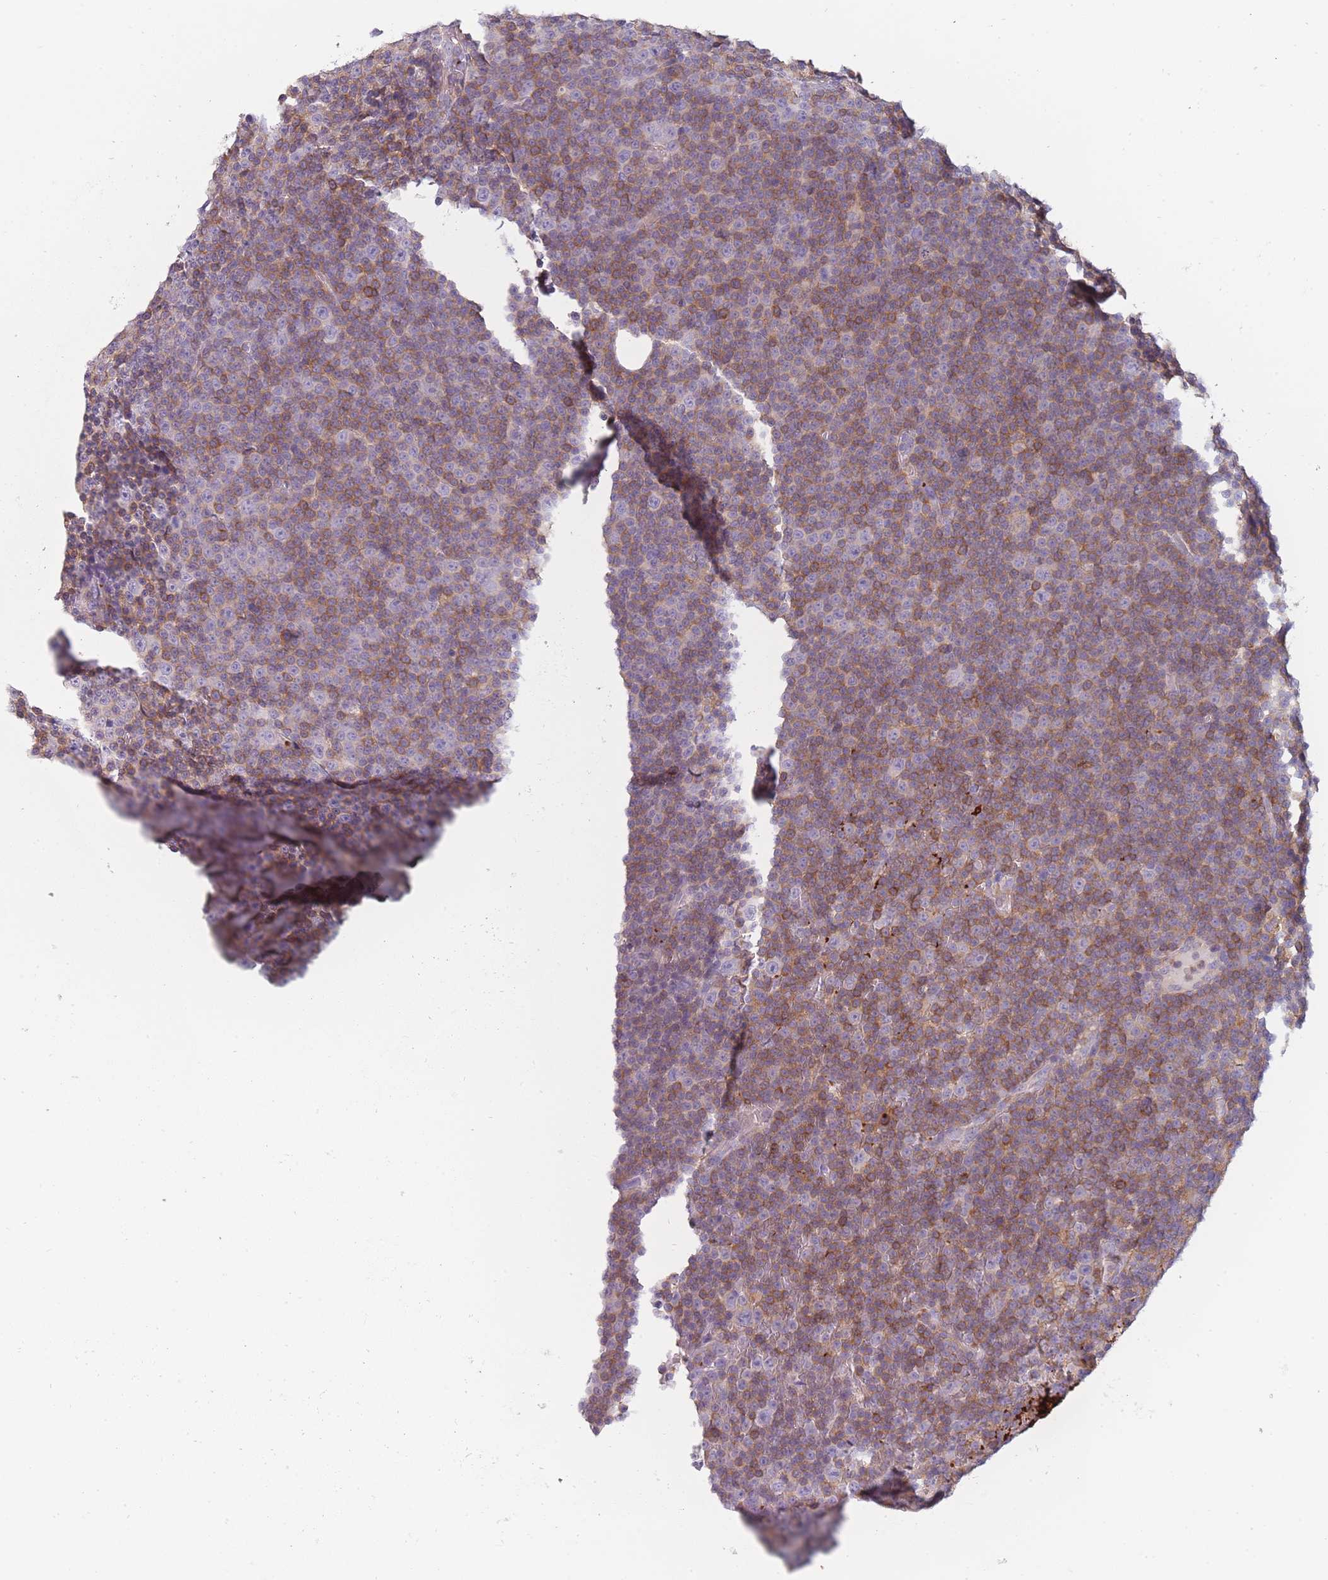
{"staining": {"intensity": "moderate", "quantity": "25%-75%", "location": "cytoplasmic/membranous"}, "tissue": "lymphoma", "cell_type": "Tumor cells", "image_type": "cancer", "snomed": [{"axis": "morphology", "description": "Malignant lymphoma, non-Hodgkin's type, Low grade"}, {"axis": "topography", "description": "Lymph node"}], "caption": "Human low-grade malignant lymphoma, non-Hodgkin's type stained with a protein marker shows moderate staining in tumor cells.", "gene": "NDST2", "patient": {"sex": "female", "age": 67}}